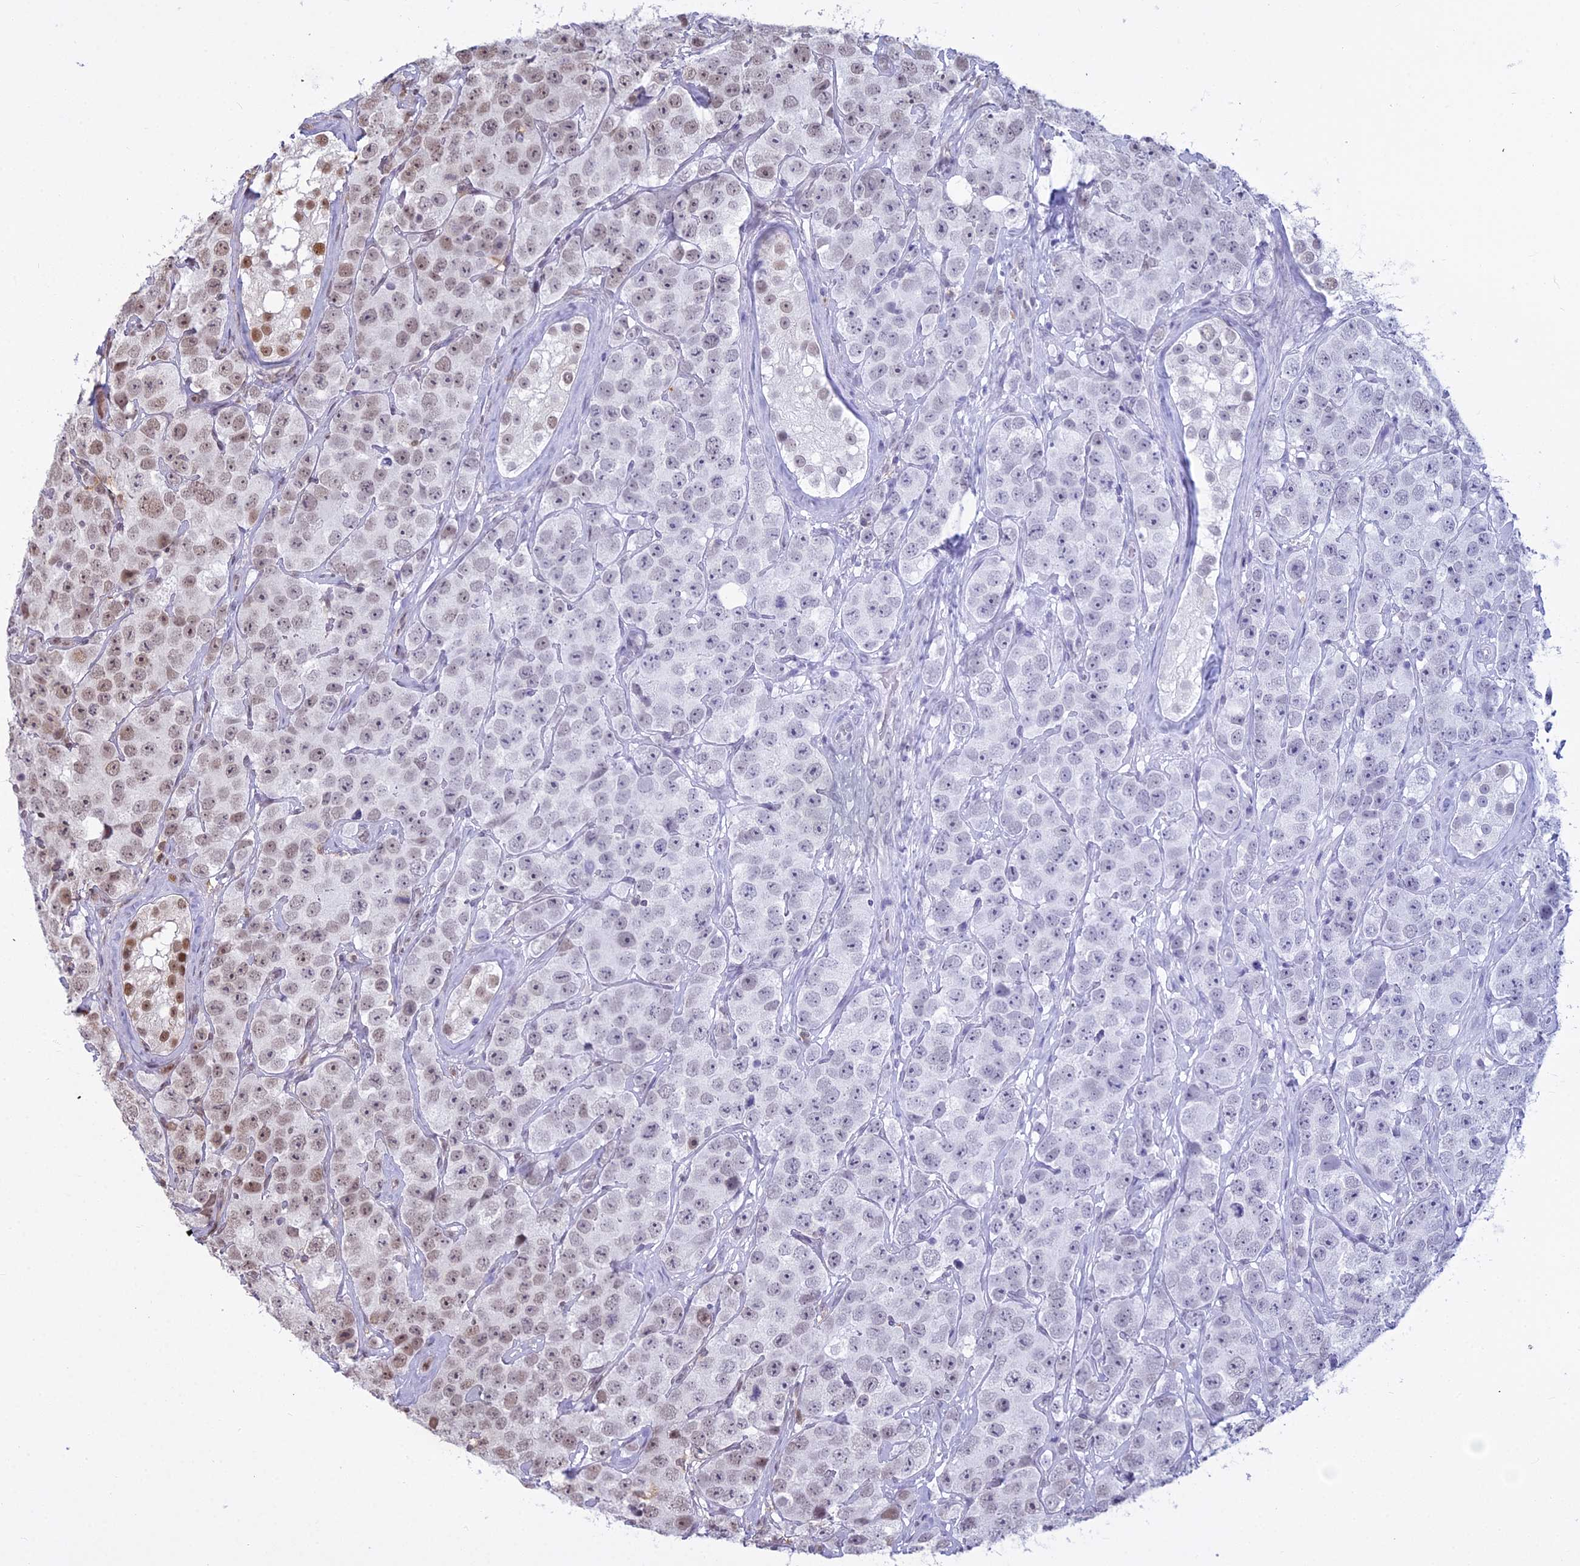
{"staining": {"intensity": "moderate", "quantity": "25%-75%", "location": "nuclear"}, "tissue": "testis cancer", "cell_type": "Tumor cells", "image_type": "cancer", "snomed": [{"axis": "morphology", "description": "Seminoma, NOS"}, {"axis": "topography", "description": "Testis"}], "caption": "This micrograph reveals IHC staining of testis cancer (seminoma), with medium moderate nuclear staining in approximately 25%-75% of tumor cells.", "gene": "ALG10", "patient": {"sex": "male", "age": 28}}